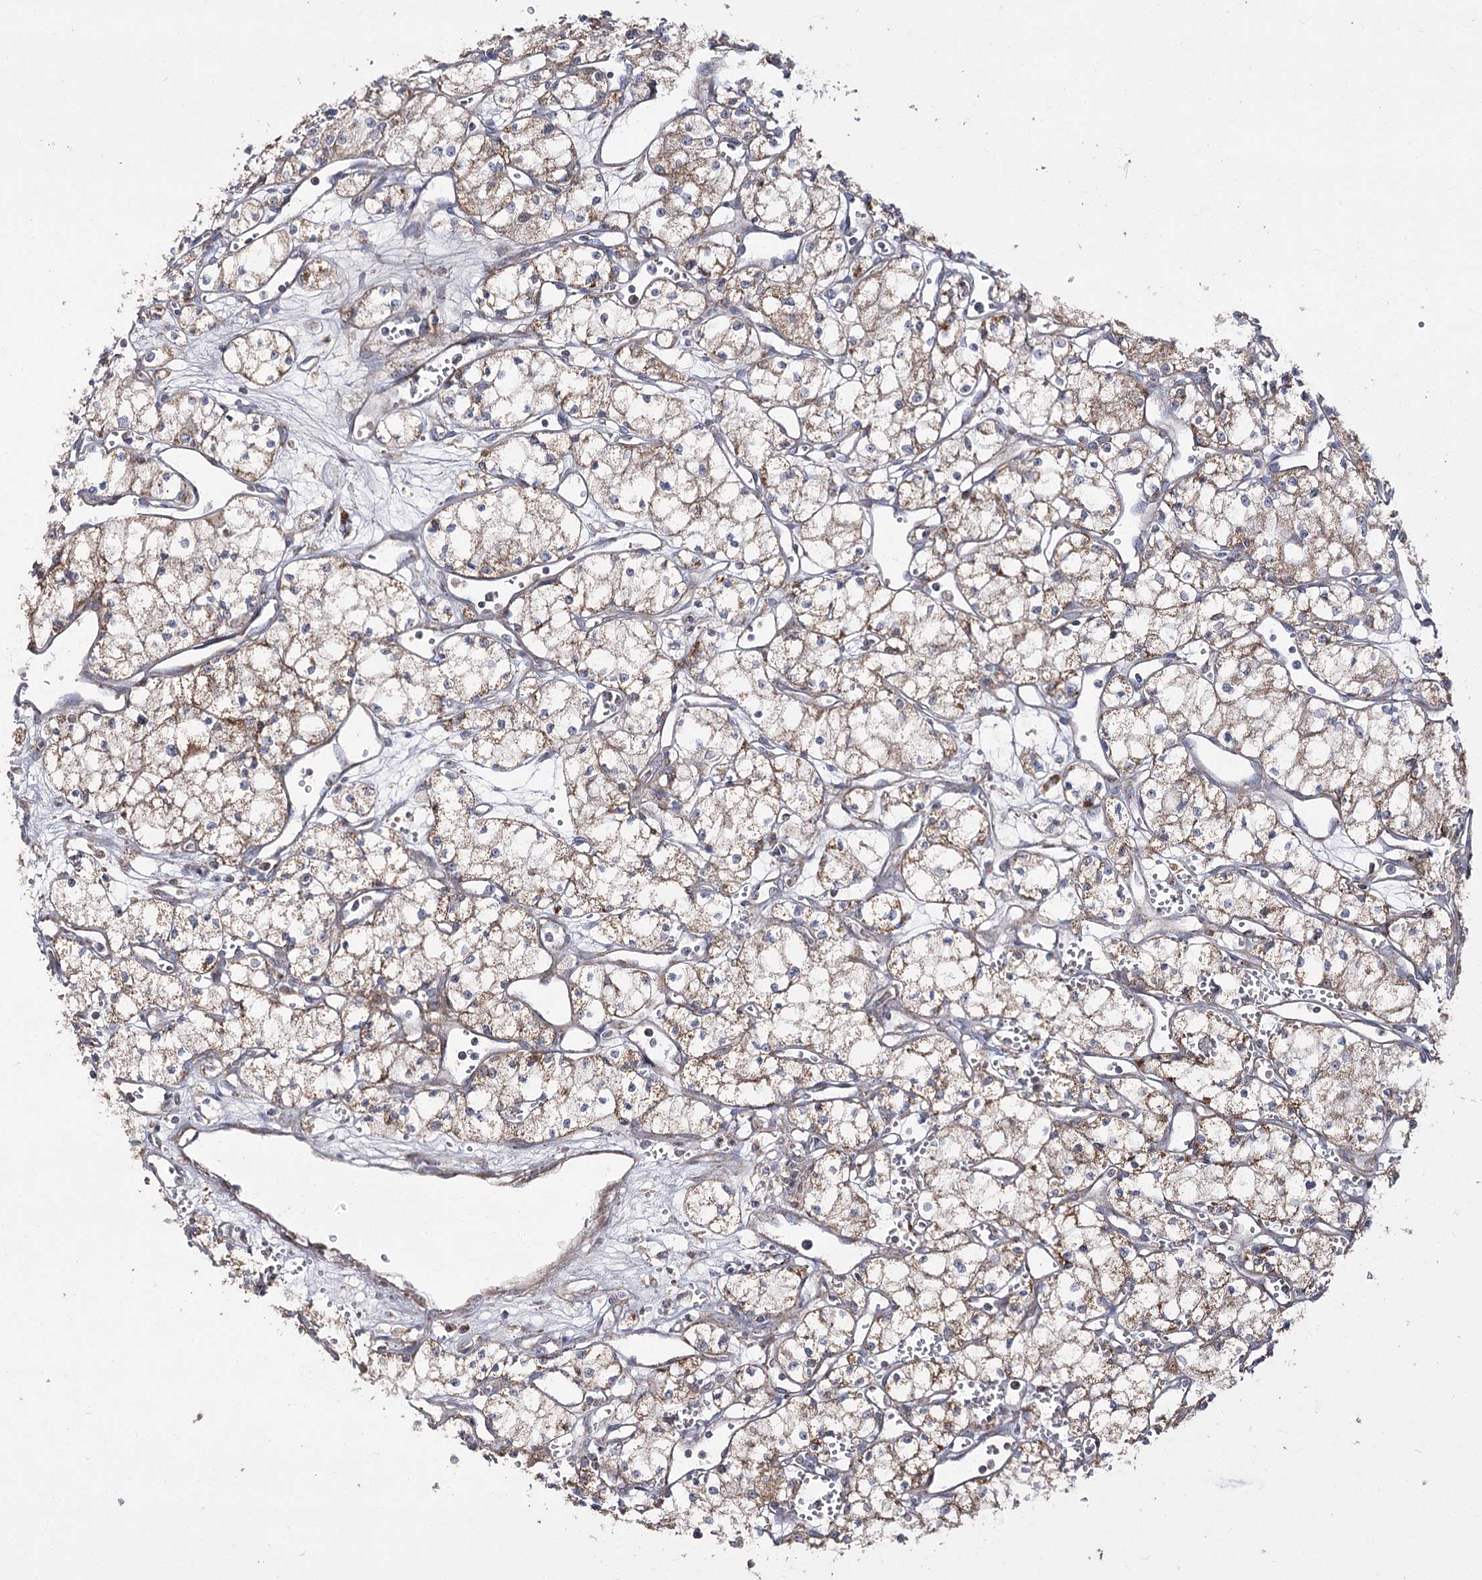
{"staining": {"intensity": "weak", "quantity": ">75%", "location": "cytoplasmic/membranous"}, "tissue": "renal cancer", "cell_type": "Tumor cells", "image_type": "cancer", "snomed": [{"axis": "morphology", "description": "Adenocarcinoma, NOS"}, {"axis": "topography", "description": "Kidney"}], "caption": "Immunohistochemistry (IHC) micrograph of neoplastic tissue: adenocarcinoma (renal) stained using immunohistochemistry (IHC) displays low levels of weak protein expression localized specifically in the cytoplasmic/membranous of tumor cells, appearing as a cytoplasmic/membranous brown color.", "gene": "NADK2", "patient": {"sex": "male", "age": 59}}